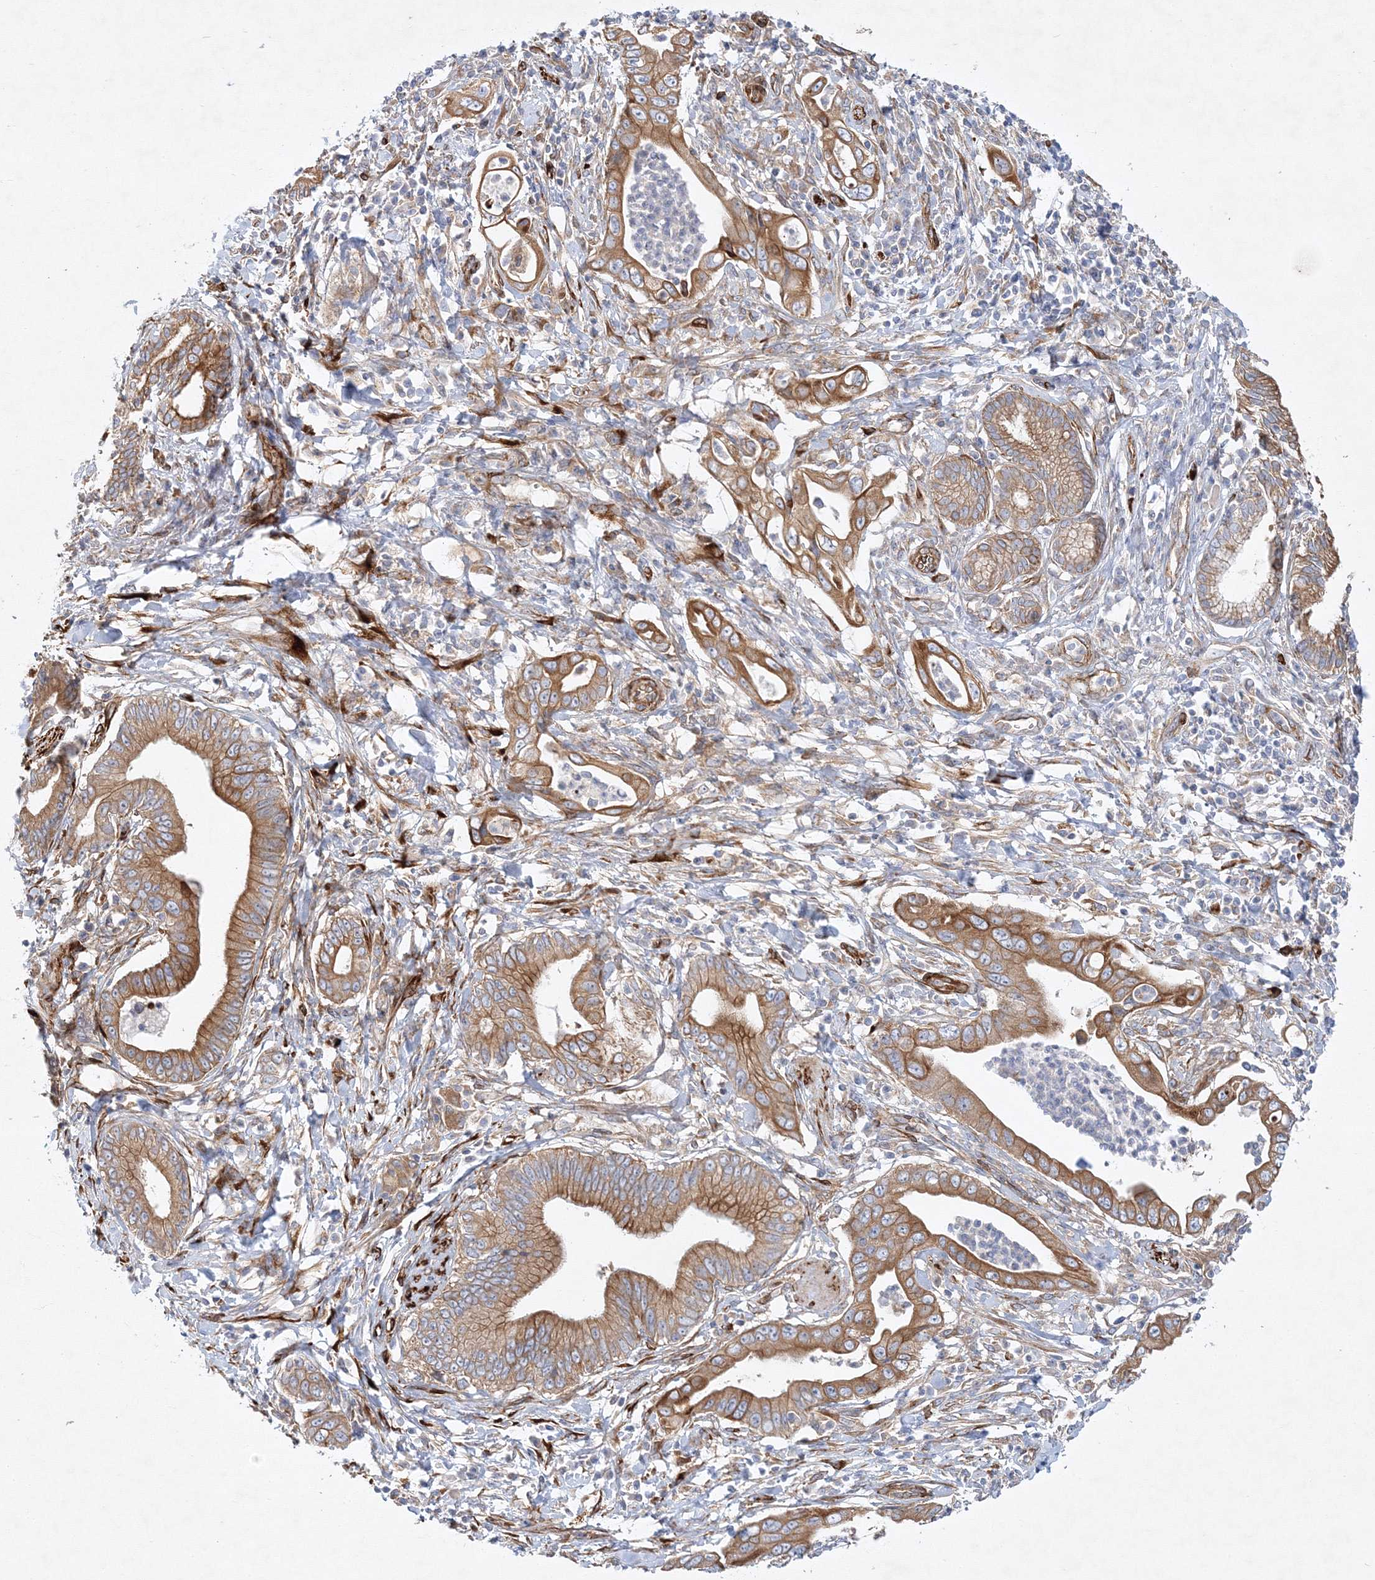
{"staining": {"intensity": "moderate", "quantity": ">75%", "location": "cytoplasmic/membranous"}, "tissue": "pancreatic cancer", "cell_type": "Tumor cells", "image_type": "cancer", "snomed": [{"axis": "morphology", "description": "Adenocarcinoma, NOS"}, {"axis": "topography", "description": "Pancreas"}], "caption": "A brown stain highlights moderate cytoplasmic/membranous expression of a protein in adenocarcinoma (pancreatic) tumor cells.", "gene": "ZFYVE16", "patient": {"sex": "male", "age": 78}}